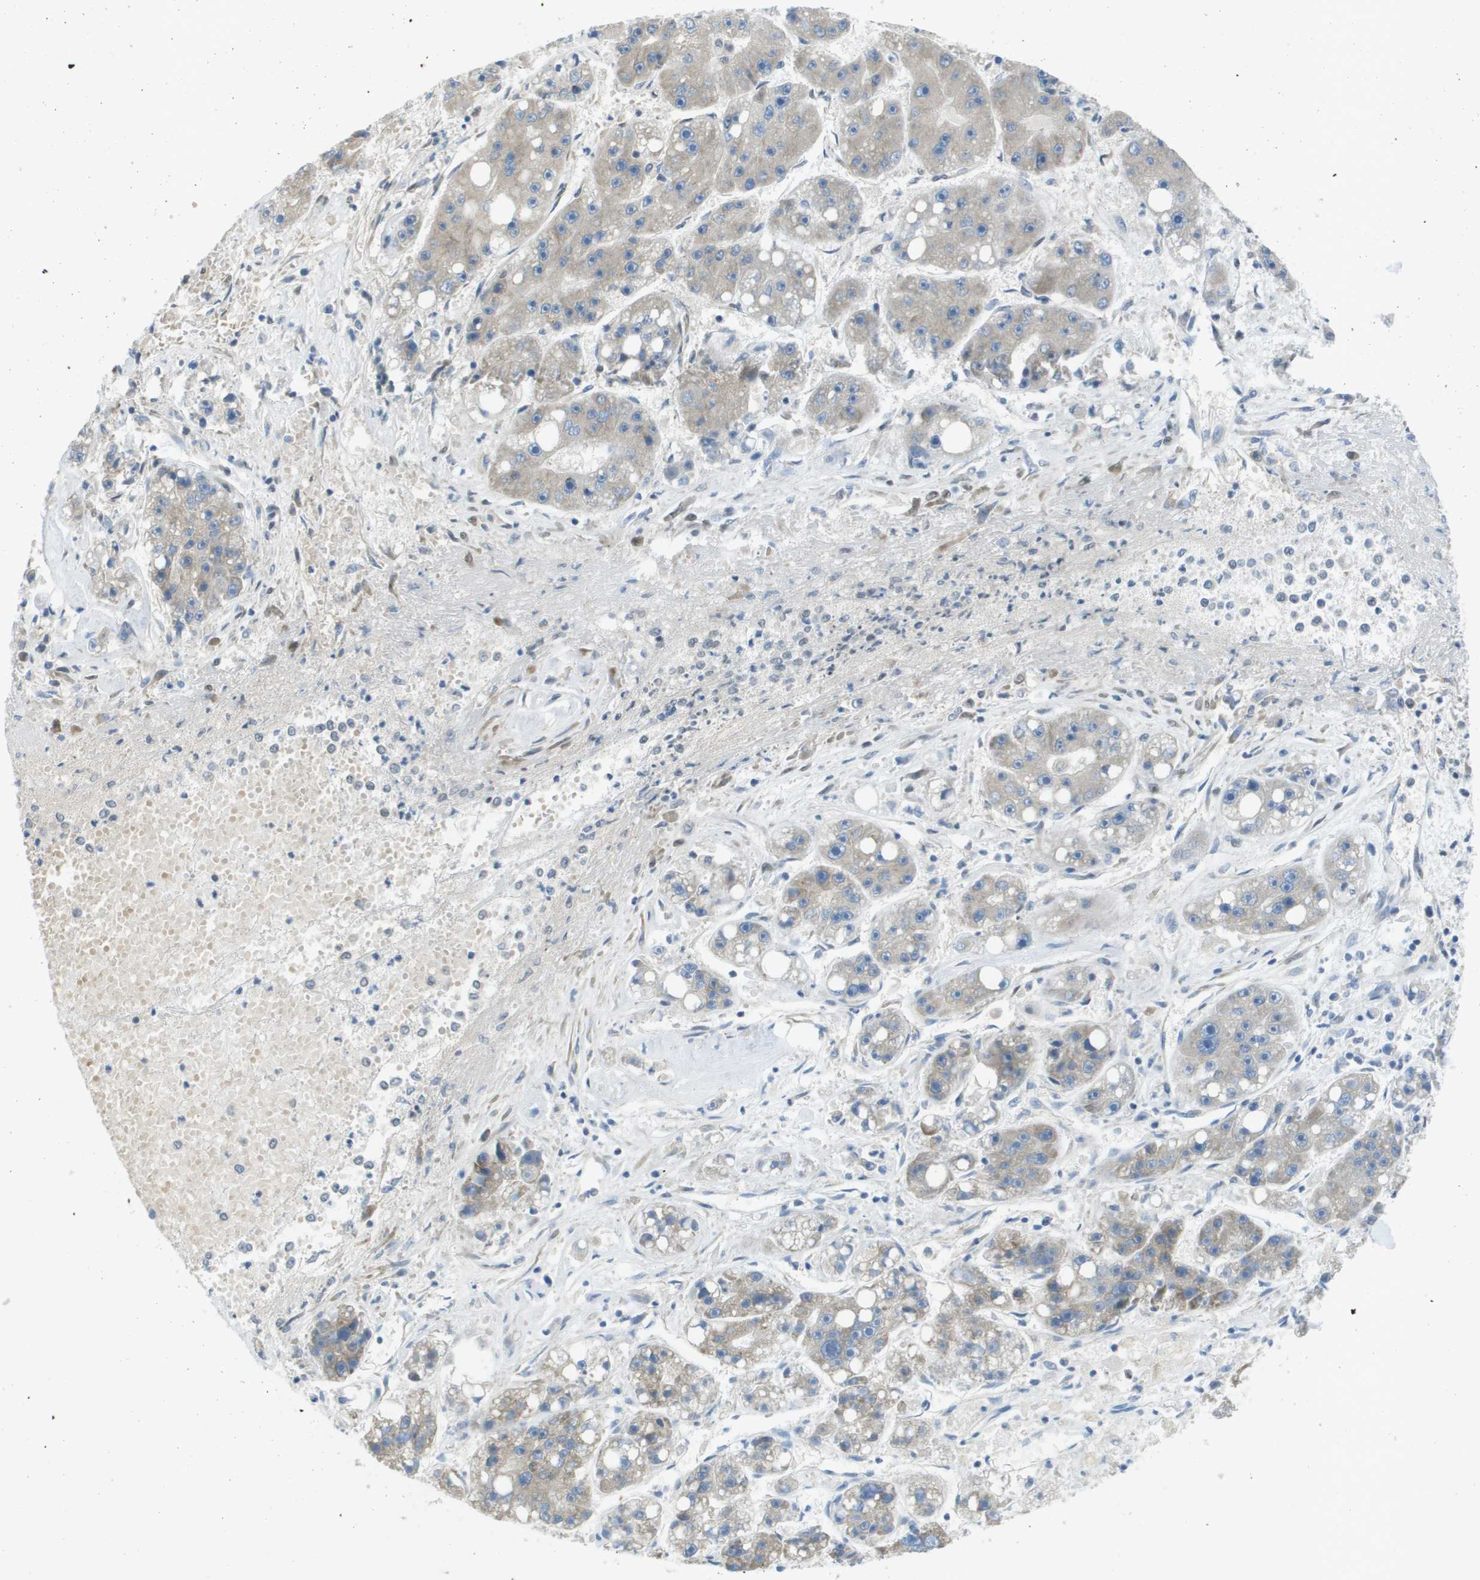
{"staining": {"intensity": "weak", "quantity": "25%-75%", "location": "cytoplasmic/membranous"}, "tissue": "liver cancer", "cell_type": "Tumor cells", "image_type": "cancer", "snomed": [{"axis": "morphology", "description": "Carcinoma, Hepatocellular, NOS"}, {"axis": "topography", "description": "Liver"}], "caption": "Protein staining of liver hepatocellular carcinoma tissue displays weak cytoplasmic/membranous expression in about 25%-75% of tumor cells. The staining was performed using DAB, with brown indicating positive protein expression. Nuclei are stained blue with hematoxylin.", "gene": "ARID1B", "patient": {"sex": "female", "age": 61}}